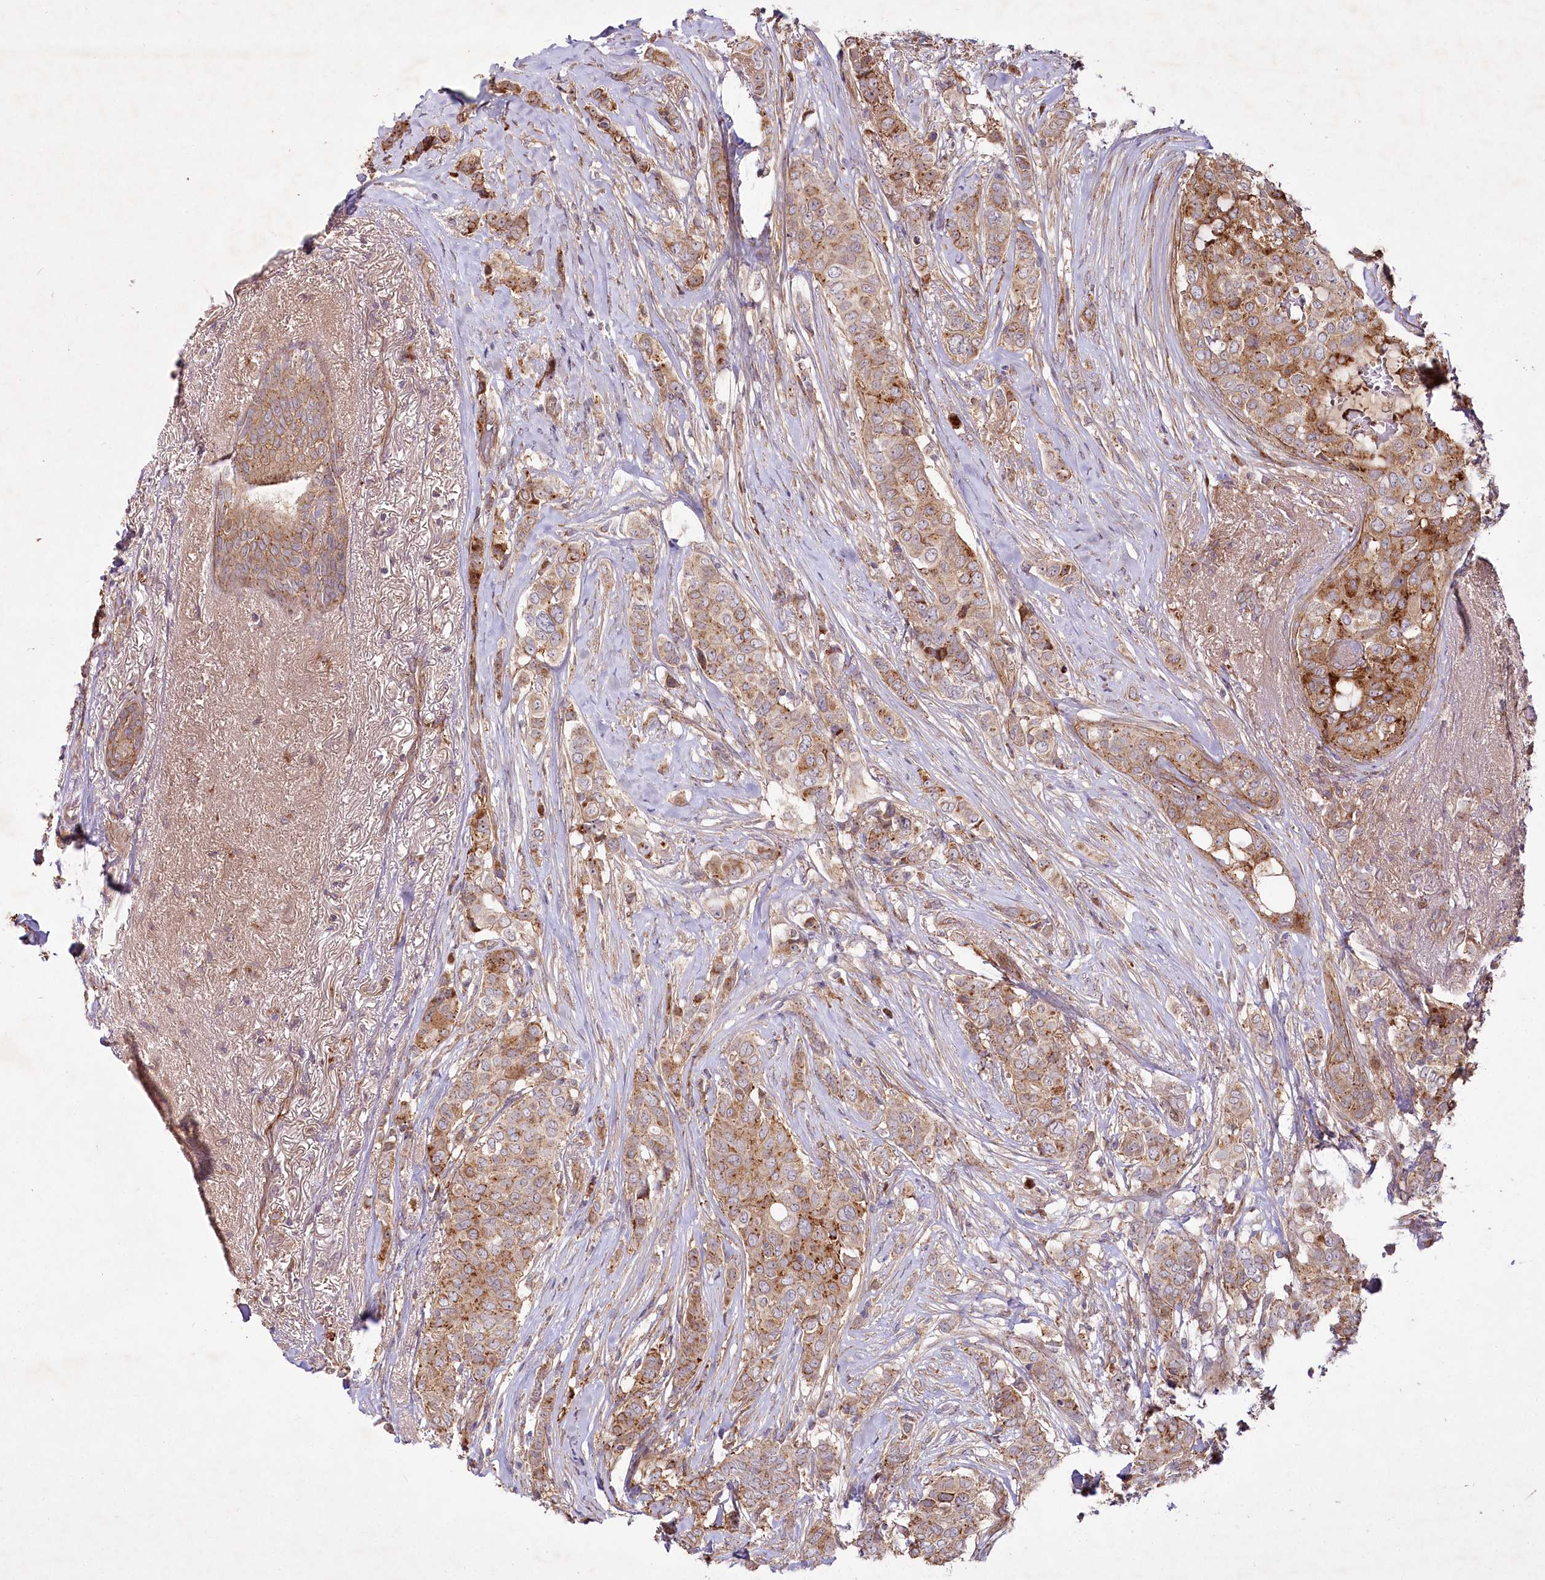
{"staining": {"intensity": "moderate", "quantity": ">75%", "location": "cytoplasmic/membranous"}, "tissue": "breast cancer", "cell_type": "Tumor cells", "image_type": "cancer", "snomed": [{"axis": "morphology", "description": "Lobular carcinoma"}, {"axis": "topography", "description": "Breast"}], "caption": "Moderate cytoplasmic/membranous positivity is seen in approximately >75% of tumor cells in breast cancer.", "gene": "PSTK", "patient": {"sex": "female", "age": 51}}